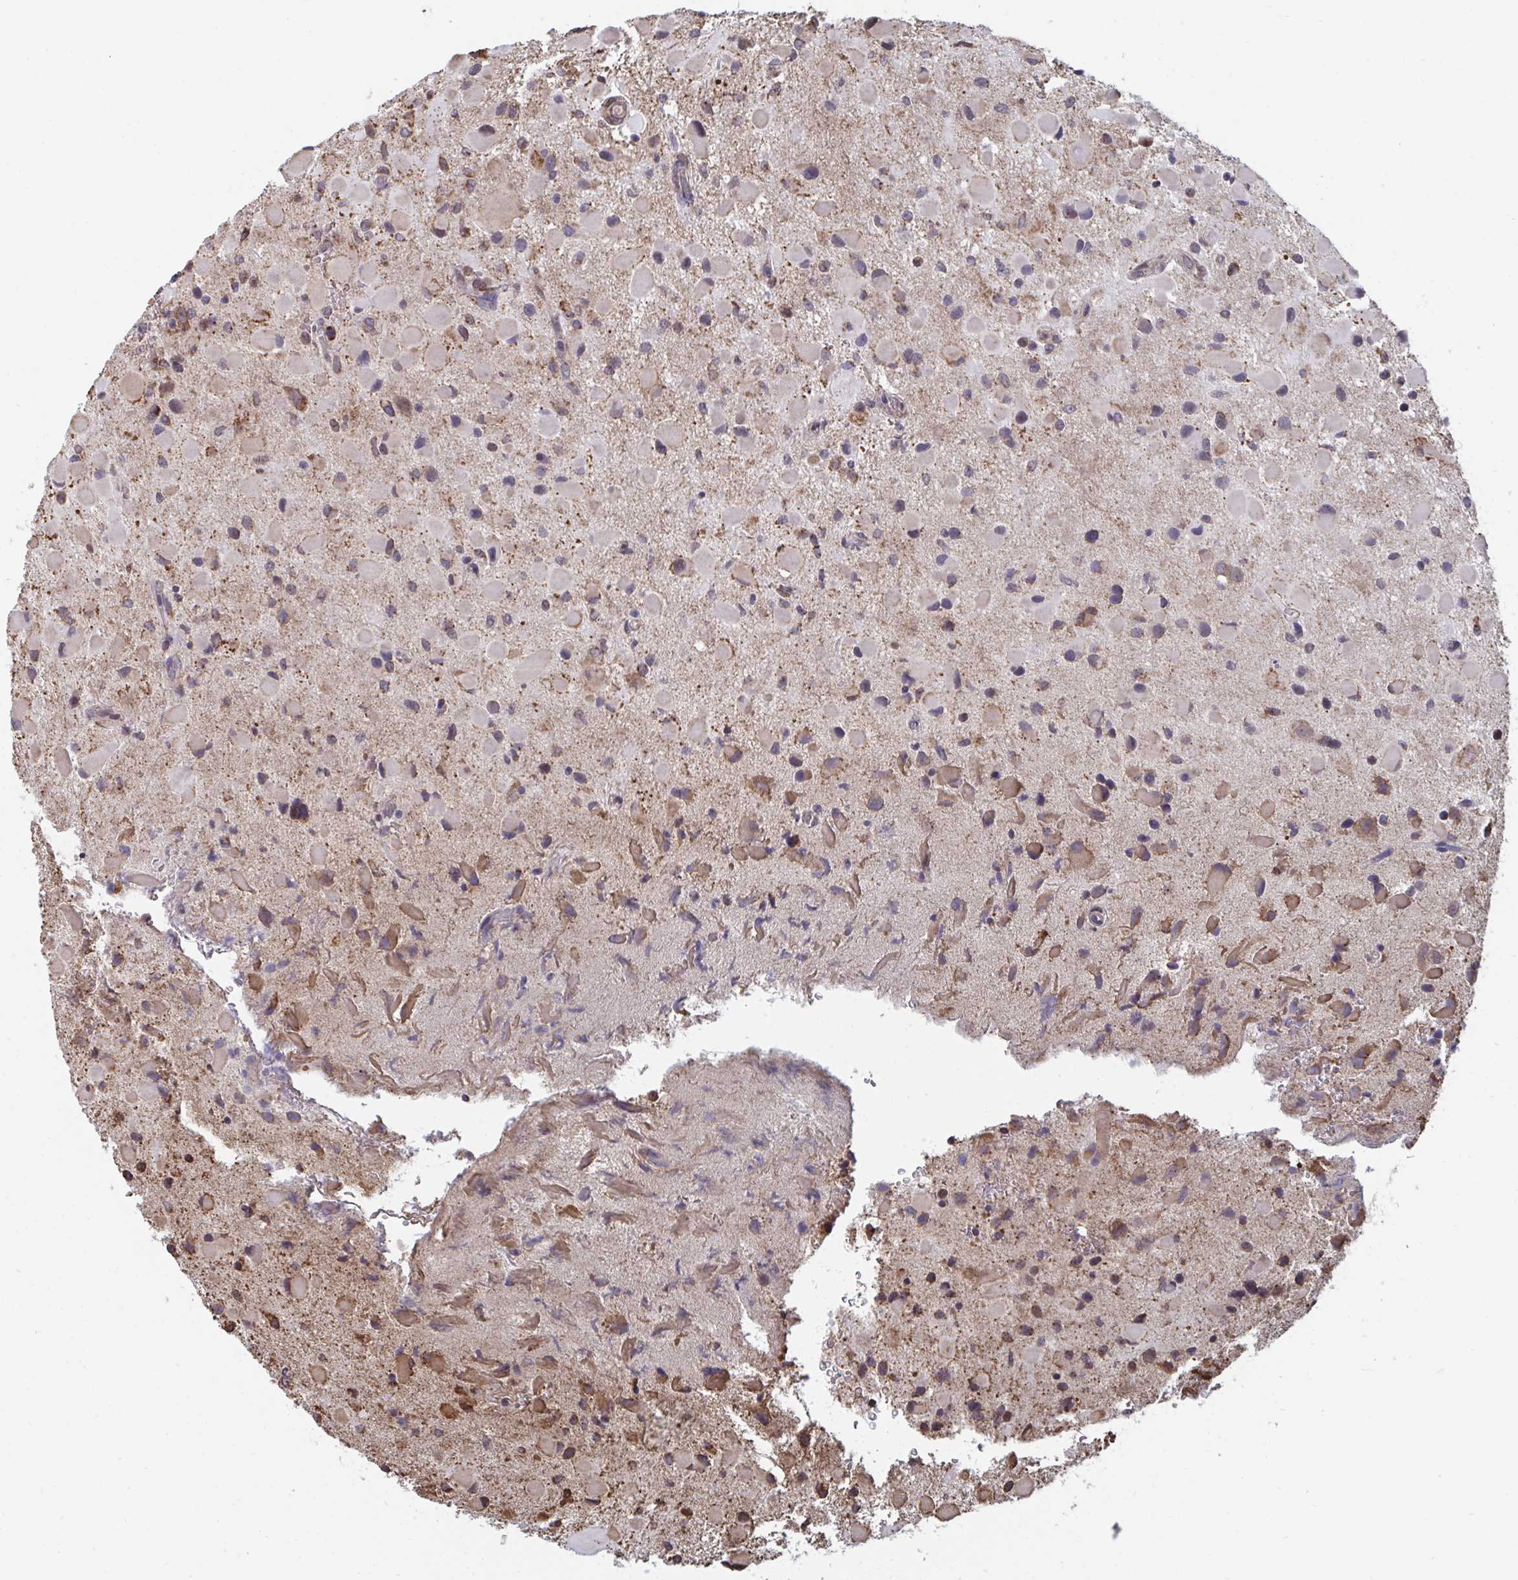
{"staining": {"intensity": "negative", "quantity": "none", "location": "none"}, "tissue": "glioma", "cell_type": "Tumor cells", "image_type": "cancer", "snomed": [{"axis": "morphology", "description": "Glioma, malignant, Low grade"}, {"axis": "topography", "description": "Brain"}], "caption": "Malignant glioma (low-grade) was stained to show a protein in brown. There is no significant staining in tumor cells. The staining is performed using DAB (3,3'-diaminobenzidine) brown chromogen with nuclei counter-stained in using hematoxylin.", "gene": "ELAVL1", "patient": {"sex": "female", "age": 32}}